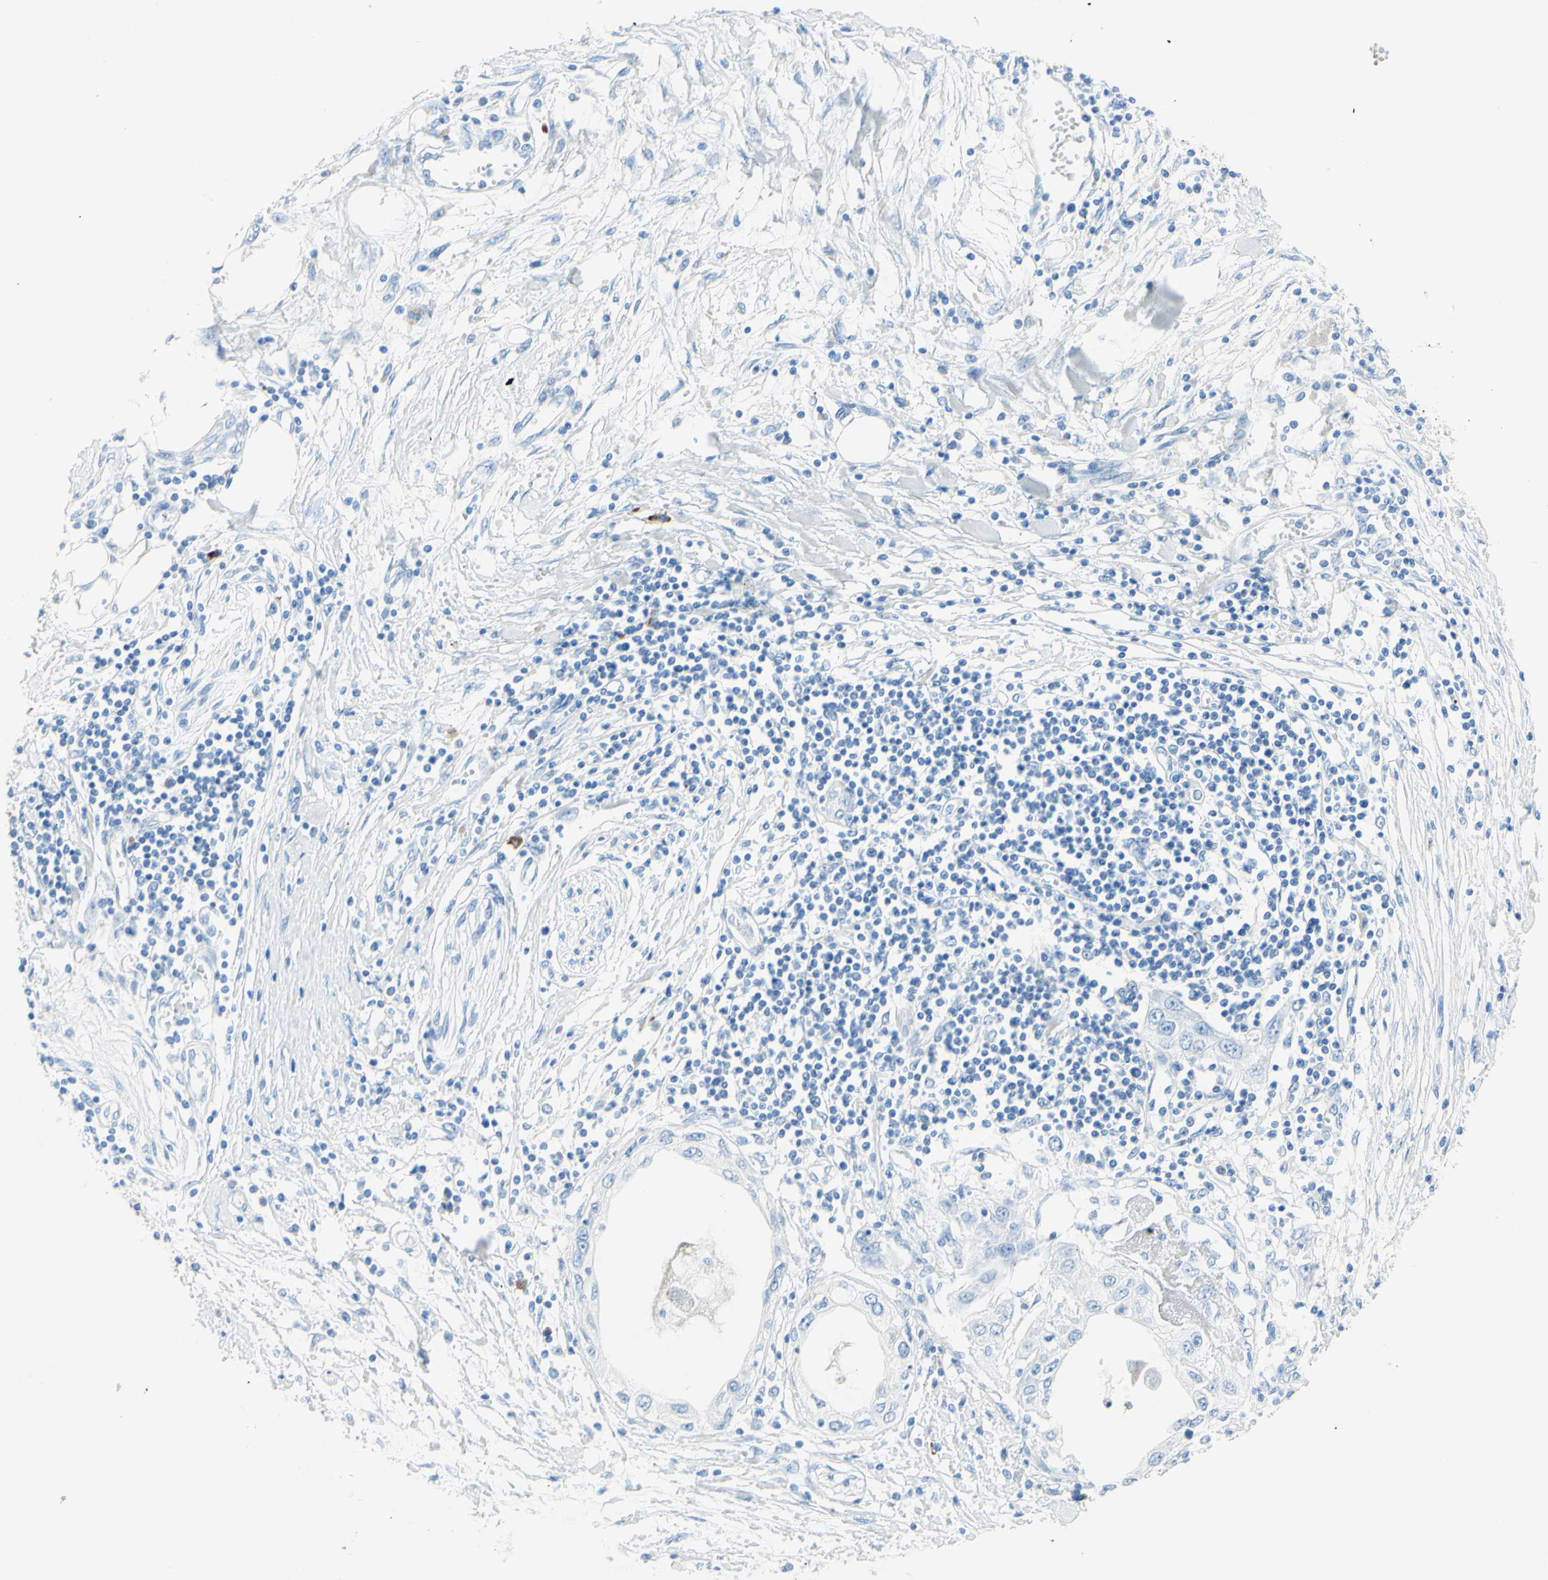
{"staining": {"intensity": "negative", "quantity": "none", "location": "none"}, "tissue": "pancreatic cancer", "cell_type": "Tumor cells", "image_type": "cancer", "snomed": [{"axis": "morphology", "description": "Adenocarcinoma, NOS"}, {"axis": "topography", "description": "Pancreas"}], "caption": "Tumor cells are negative for protein expression in human pancreatic adenocarcinoma.", "gene": "IL6ST", "patient": {"sex": "female", "age": 70}}